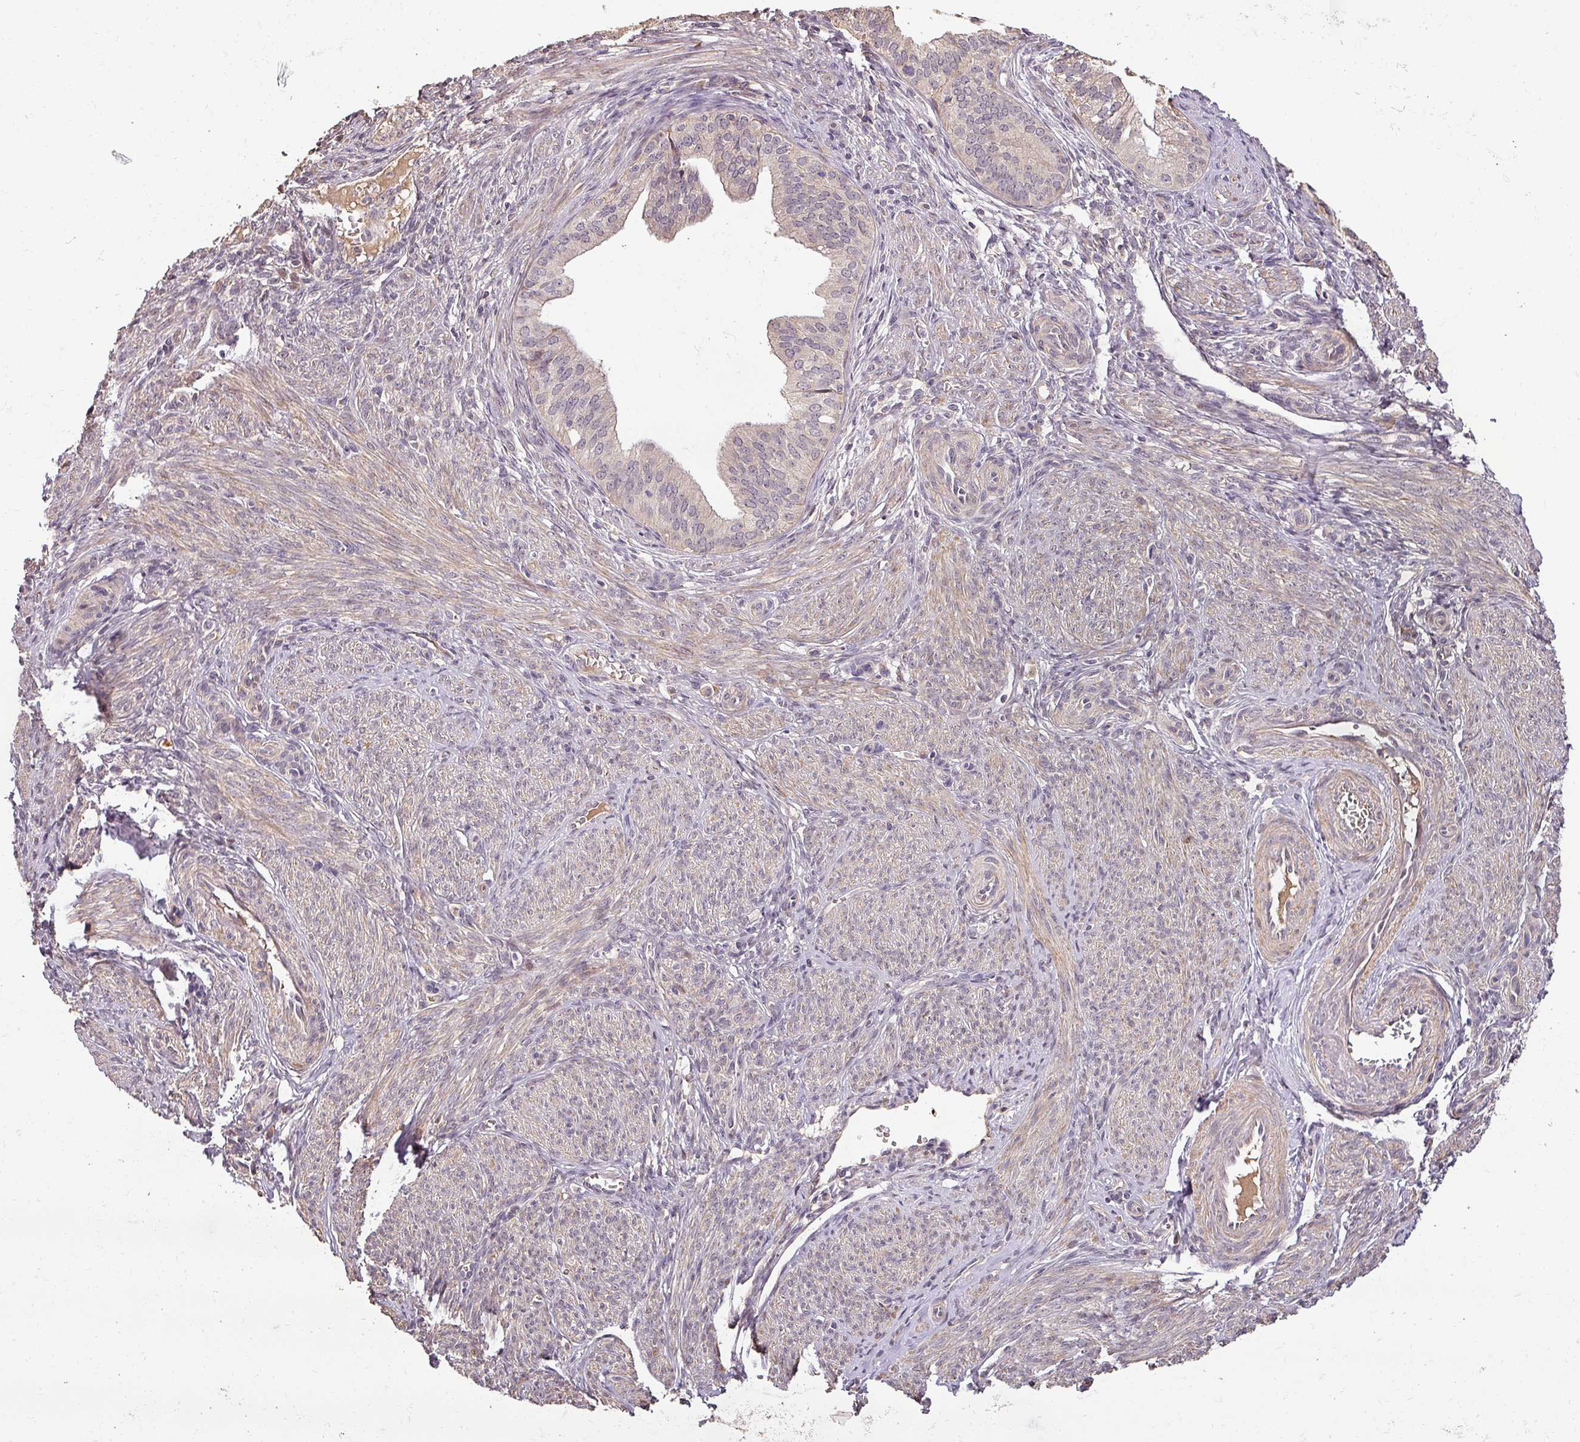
{"staining": {"intensity": "negative", "quantity": "none", "location": "none"}, "tissue": "endometrial cancer", "cell_type": "Tumor cells", "image_type": "cancer", "snomed": [{"axis": "morphology", "description": "Adenocarcinoma, NOS"}, {"axis": "topography", "description": "Endometrium"}], "caption": "IHC image of neoplastic tissue: human endometrial cancer (adenocarcinoma) stained with DAB (3,3'-diaminobenzidine) reveals no significant protein positivity in tumor cells.", "gene": "BPIFB3", "patient": {"sex": "female", "age": 50}}